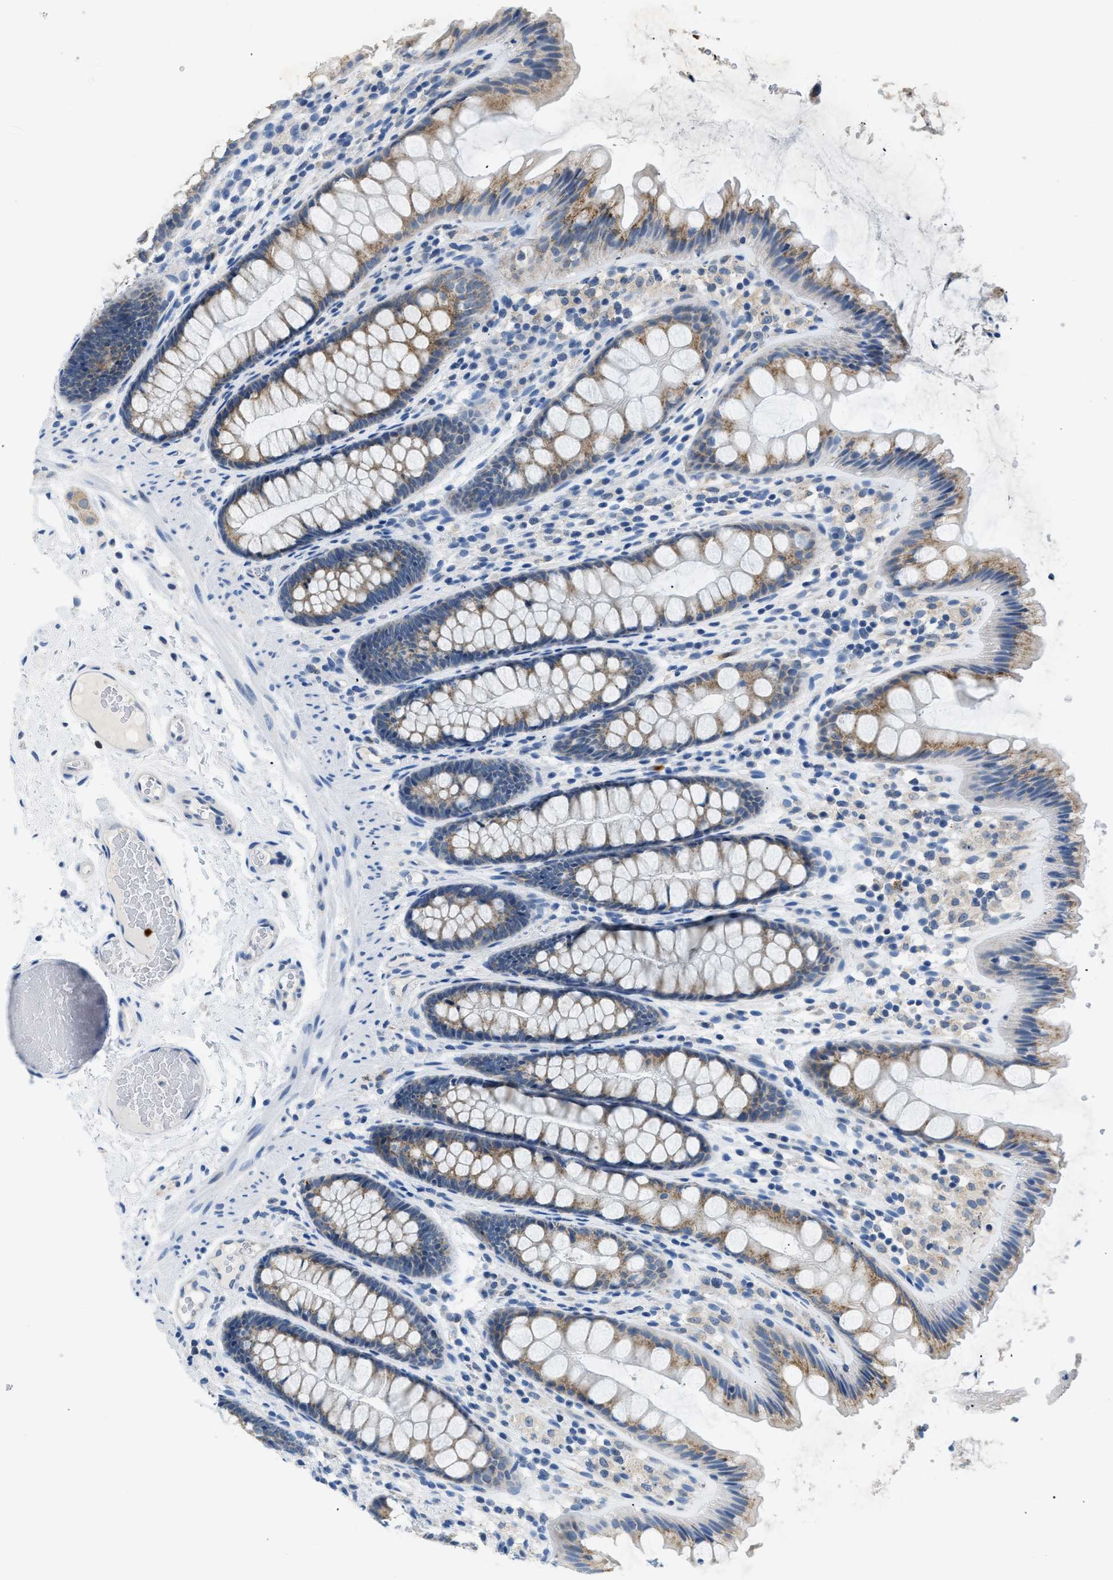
{"staining": {"intensity": "negative", "quantity": "none", "location": "none"}, "tissue": "colon", "cell_type": "Endothelial cells", "image_type": "normal", "snomed": [{"axis": "morphology", "description": "Normal tissue, NOS"}, {"axis": "topography", "description": "Colon"}], "caption": "There is no significant positivity in endothelial cells of colon. Nuclei are stained in blue.", "gene": "TOMM34", "patient": {"sex": "female", "age": 56}}